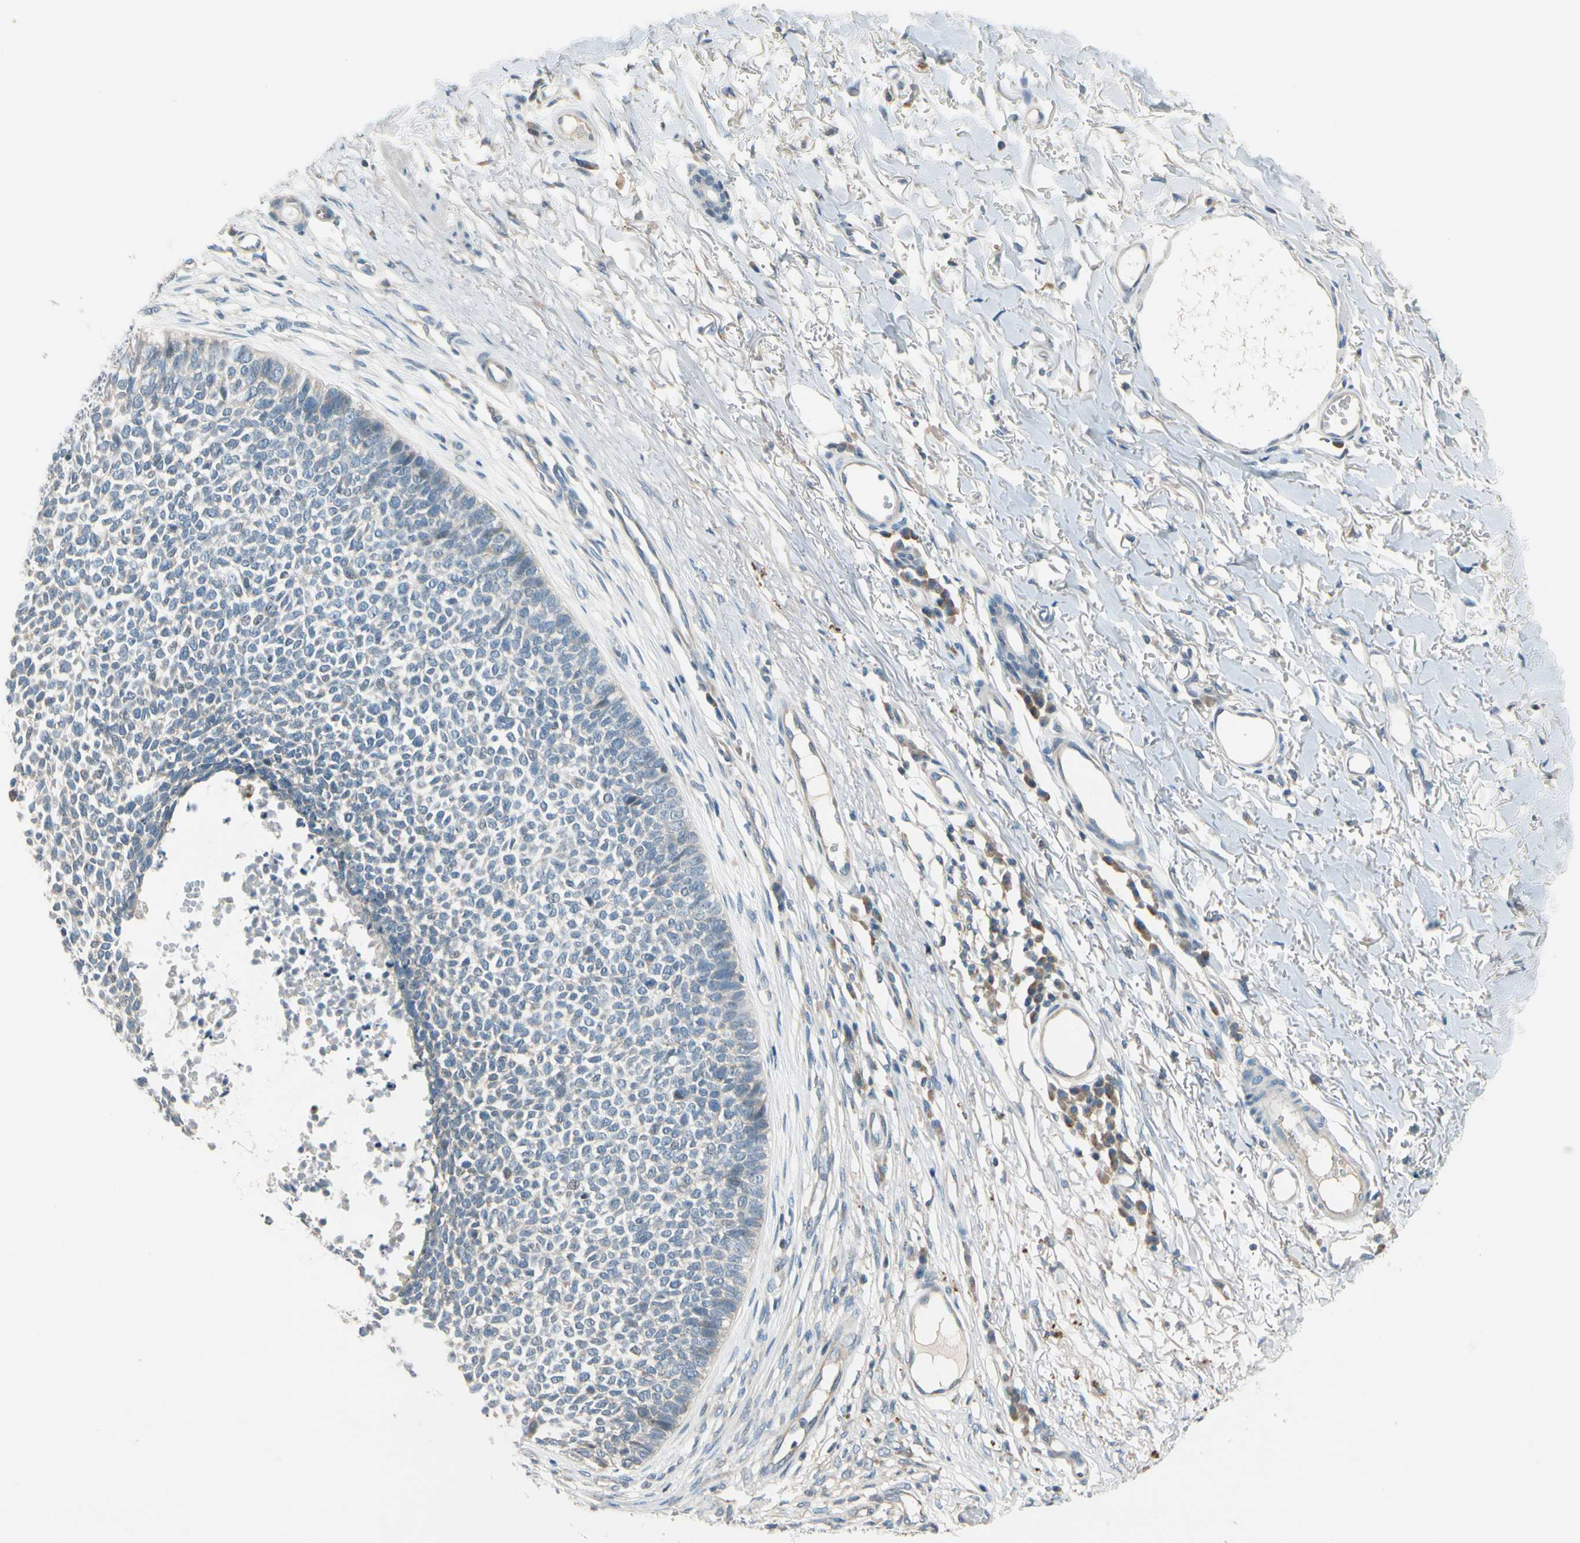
{"staining": {"intensity": "negative", "quantity": "none", "location": "none"}, "tissue": "skin cancer", "cell_type": "Tumor cells", "image_type": "cancer", "snomed": [{"axis": "morphology", "description": "Basal cell carcinoma"}, {"axis": "topography", "description": "Skin"}], "caption": "Photomicrograph shows no significant protein positivity in tumor cells of skin cancer (basal cell carcinoma).", "gene": "PIP5K1B", "patient": {"sex": "female", "age": 84}}